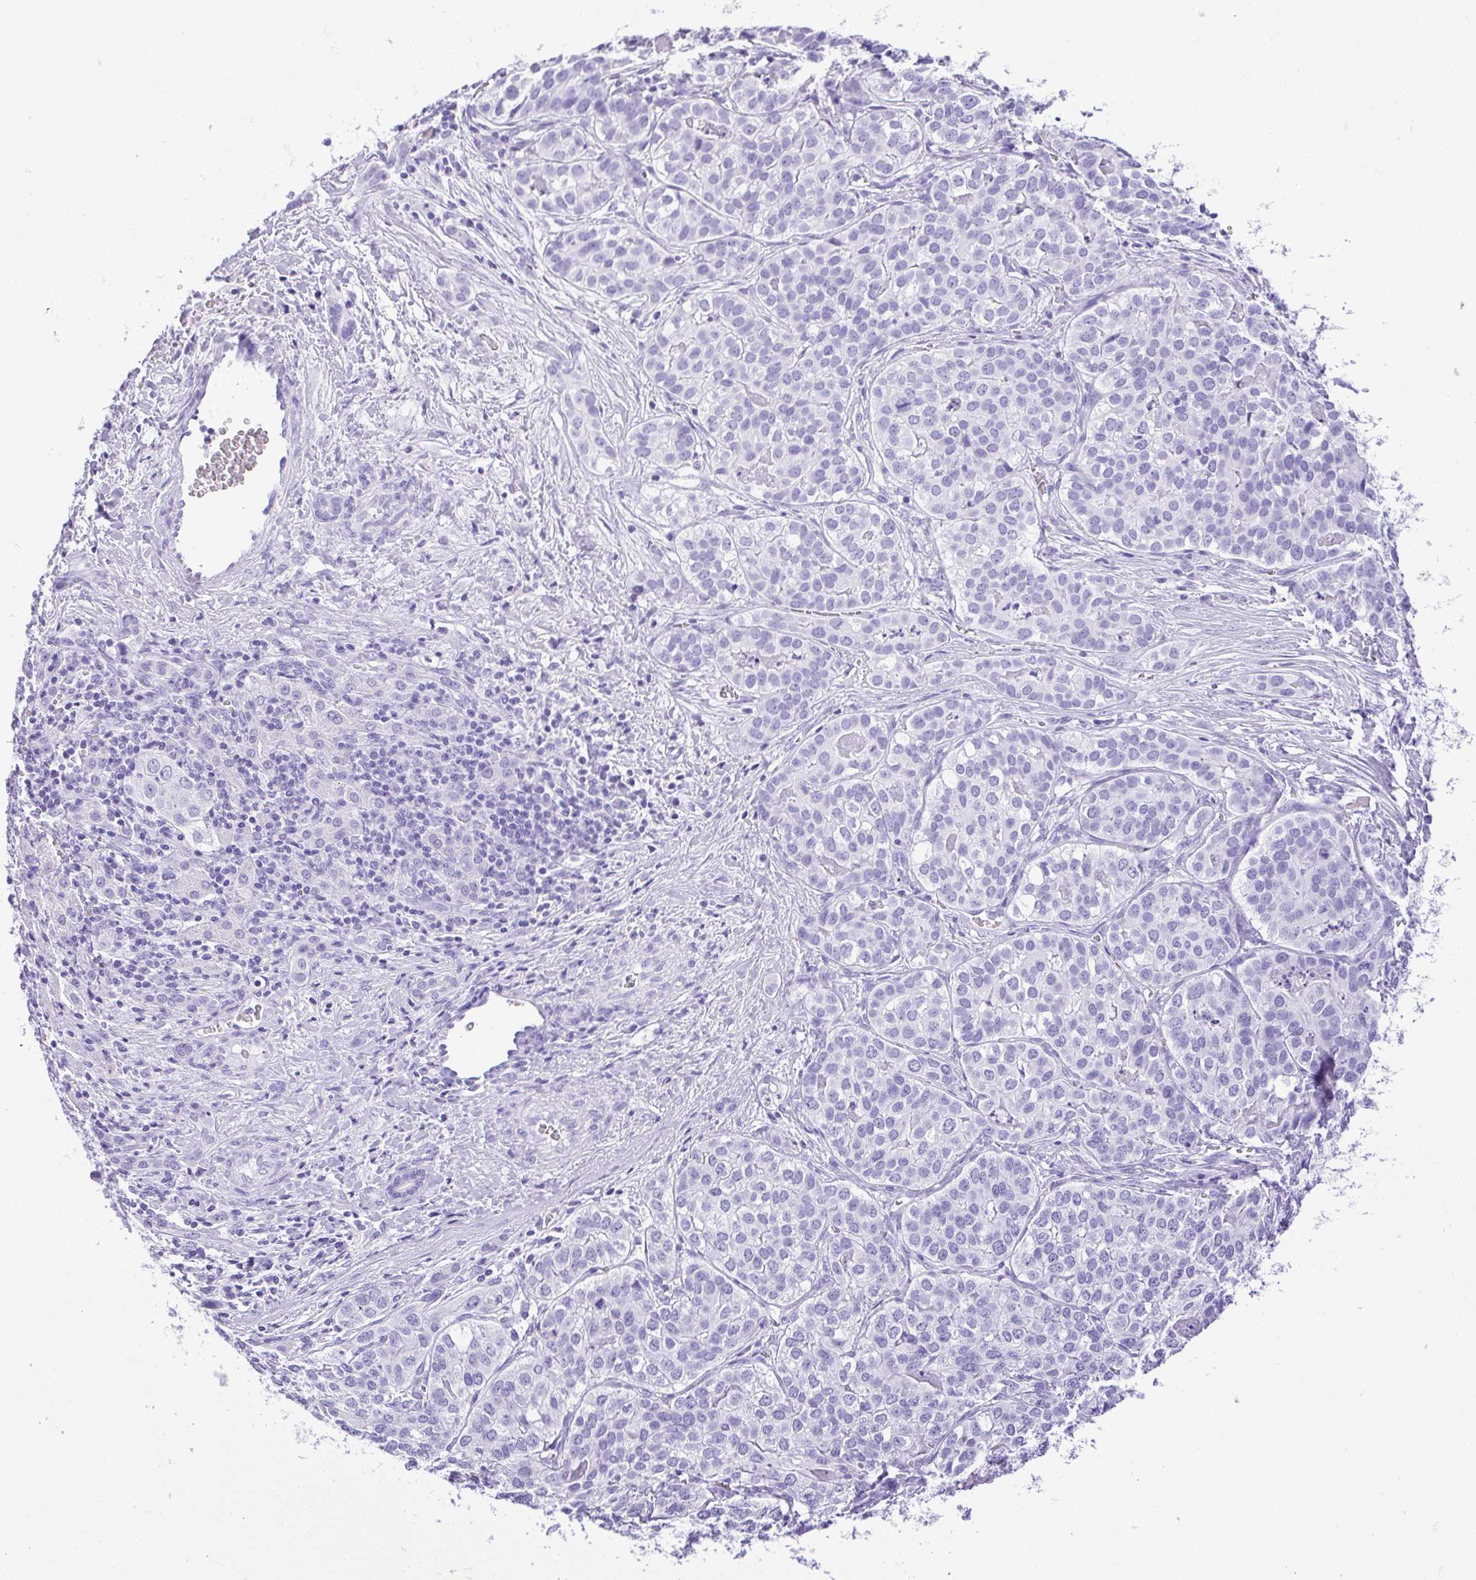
{"staining": {"intensity": "negative", "quantity": "none", "location": "none"}, "tissue": "liver cancer", "cell_type": "Tumor cells", "image_type": "cancer", "snomed": [{"axis": "morphology", "description": "Cholangiocarcinoma"}, {"axis": "topography", "description": "Liver"}], "caption": "Immunohistochemical staining of liver cholangiocarcinoma reveals no significant expression in tumor cells.", "gene": "CDSN", "patient": {"sex": "male", "age": 56}}